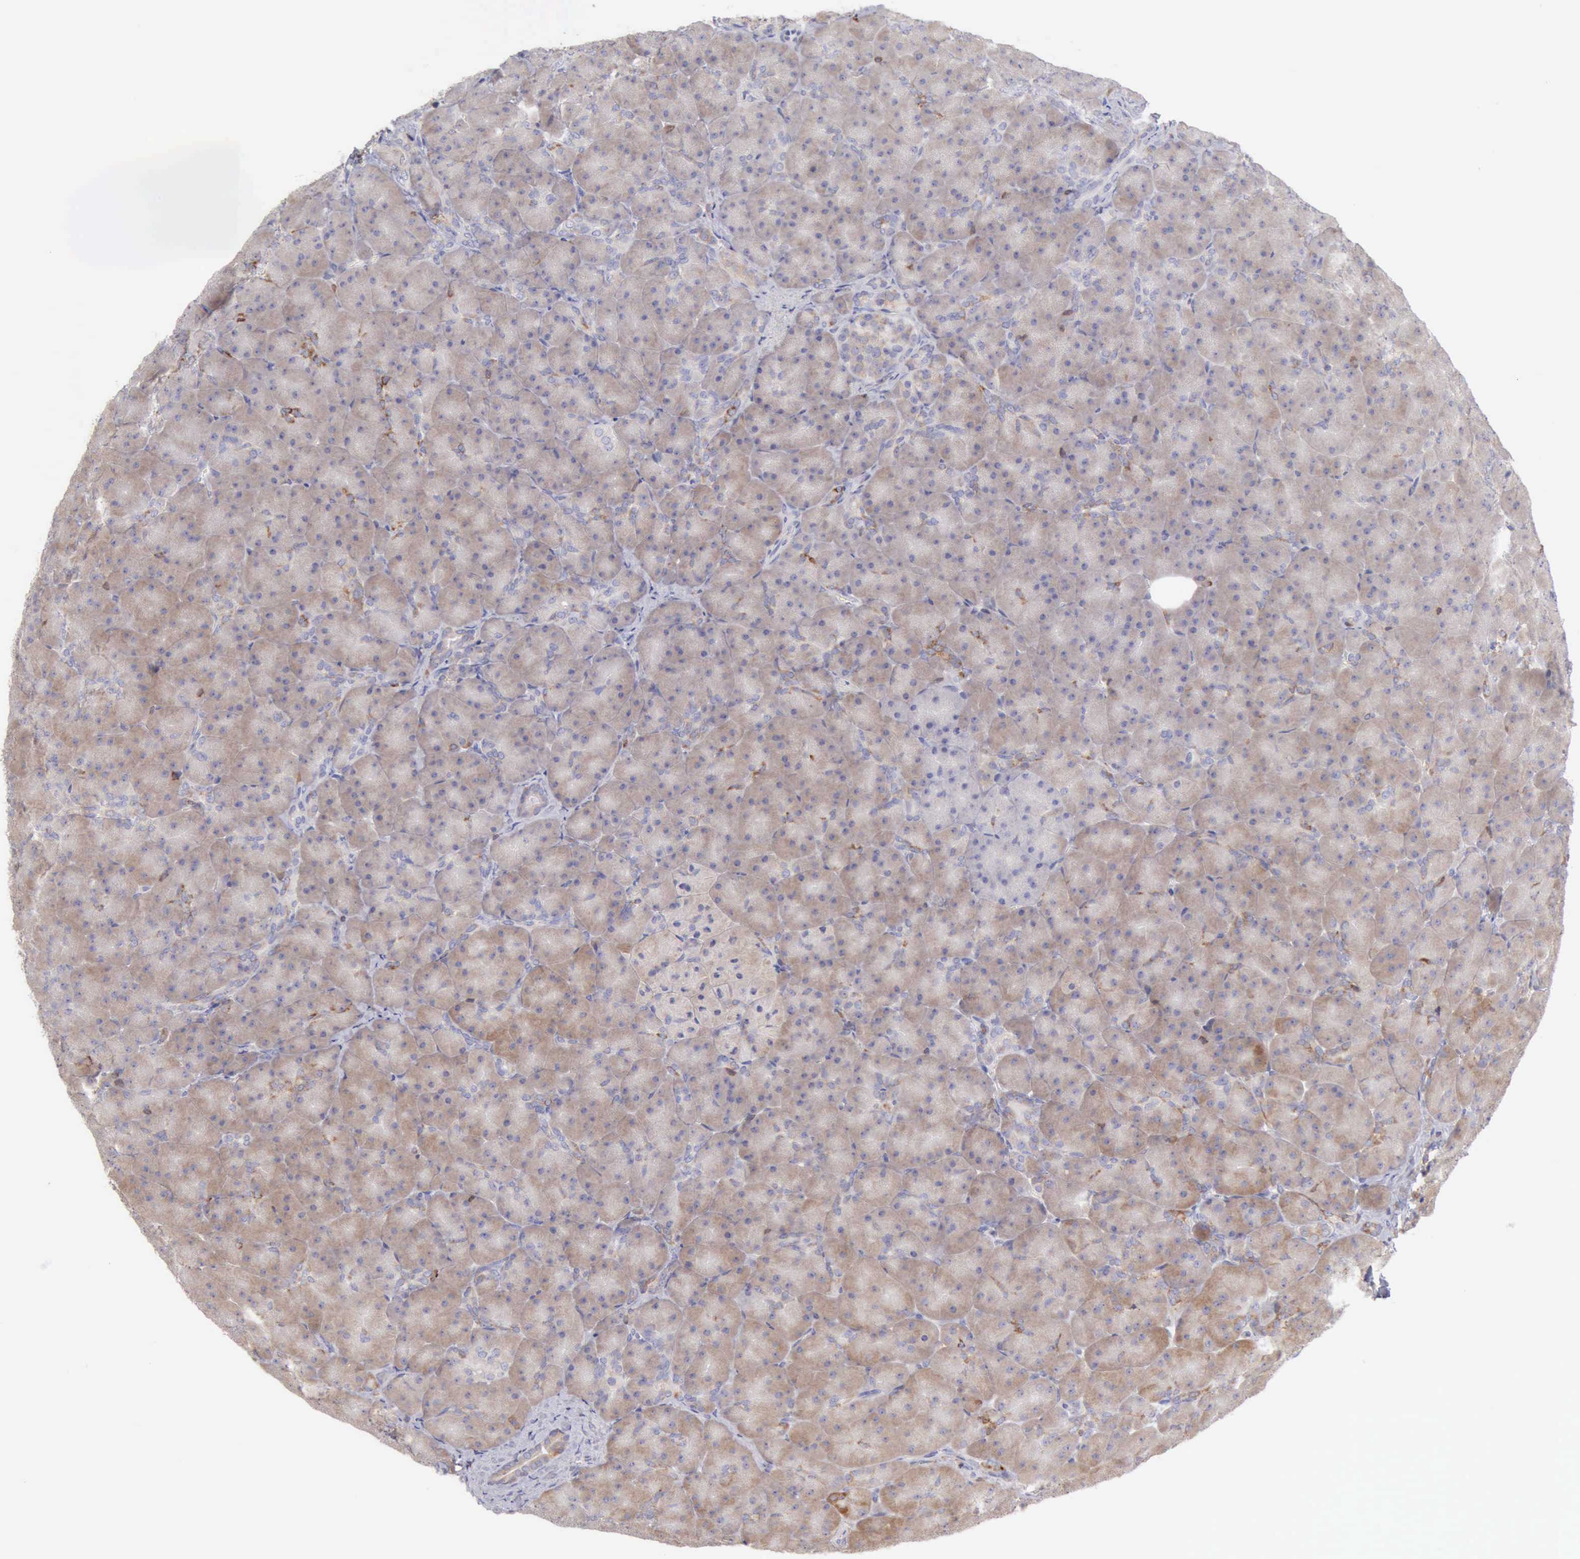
{"staining": {"intensity": "moderate", "quantity": ">75%", "location": "cytoplasmic/membranous"}, "tissue": "pancreas", "cell_type": "Exocrine glandular cells", "image_type": "normal", "snomed": [{"axis": "morphology", "description": "Normal tissue, NOS"}, {"axis": "topography", "description": "Pancreas"}], "caption": "Brown immunohistochemical staining in unremarkable human pancreas displays moderate cytoplasmic/membranous staining in about >75% of exocrine glandular cells. Using DAB (3,3'-diaminobenzidine) (brown) and hematoxylin (blue) stains, captured at high magnification using brightfield microscopy.", "gene": "SASH3", "patient": {"sex": "male", "age": 66}}